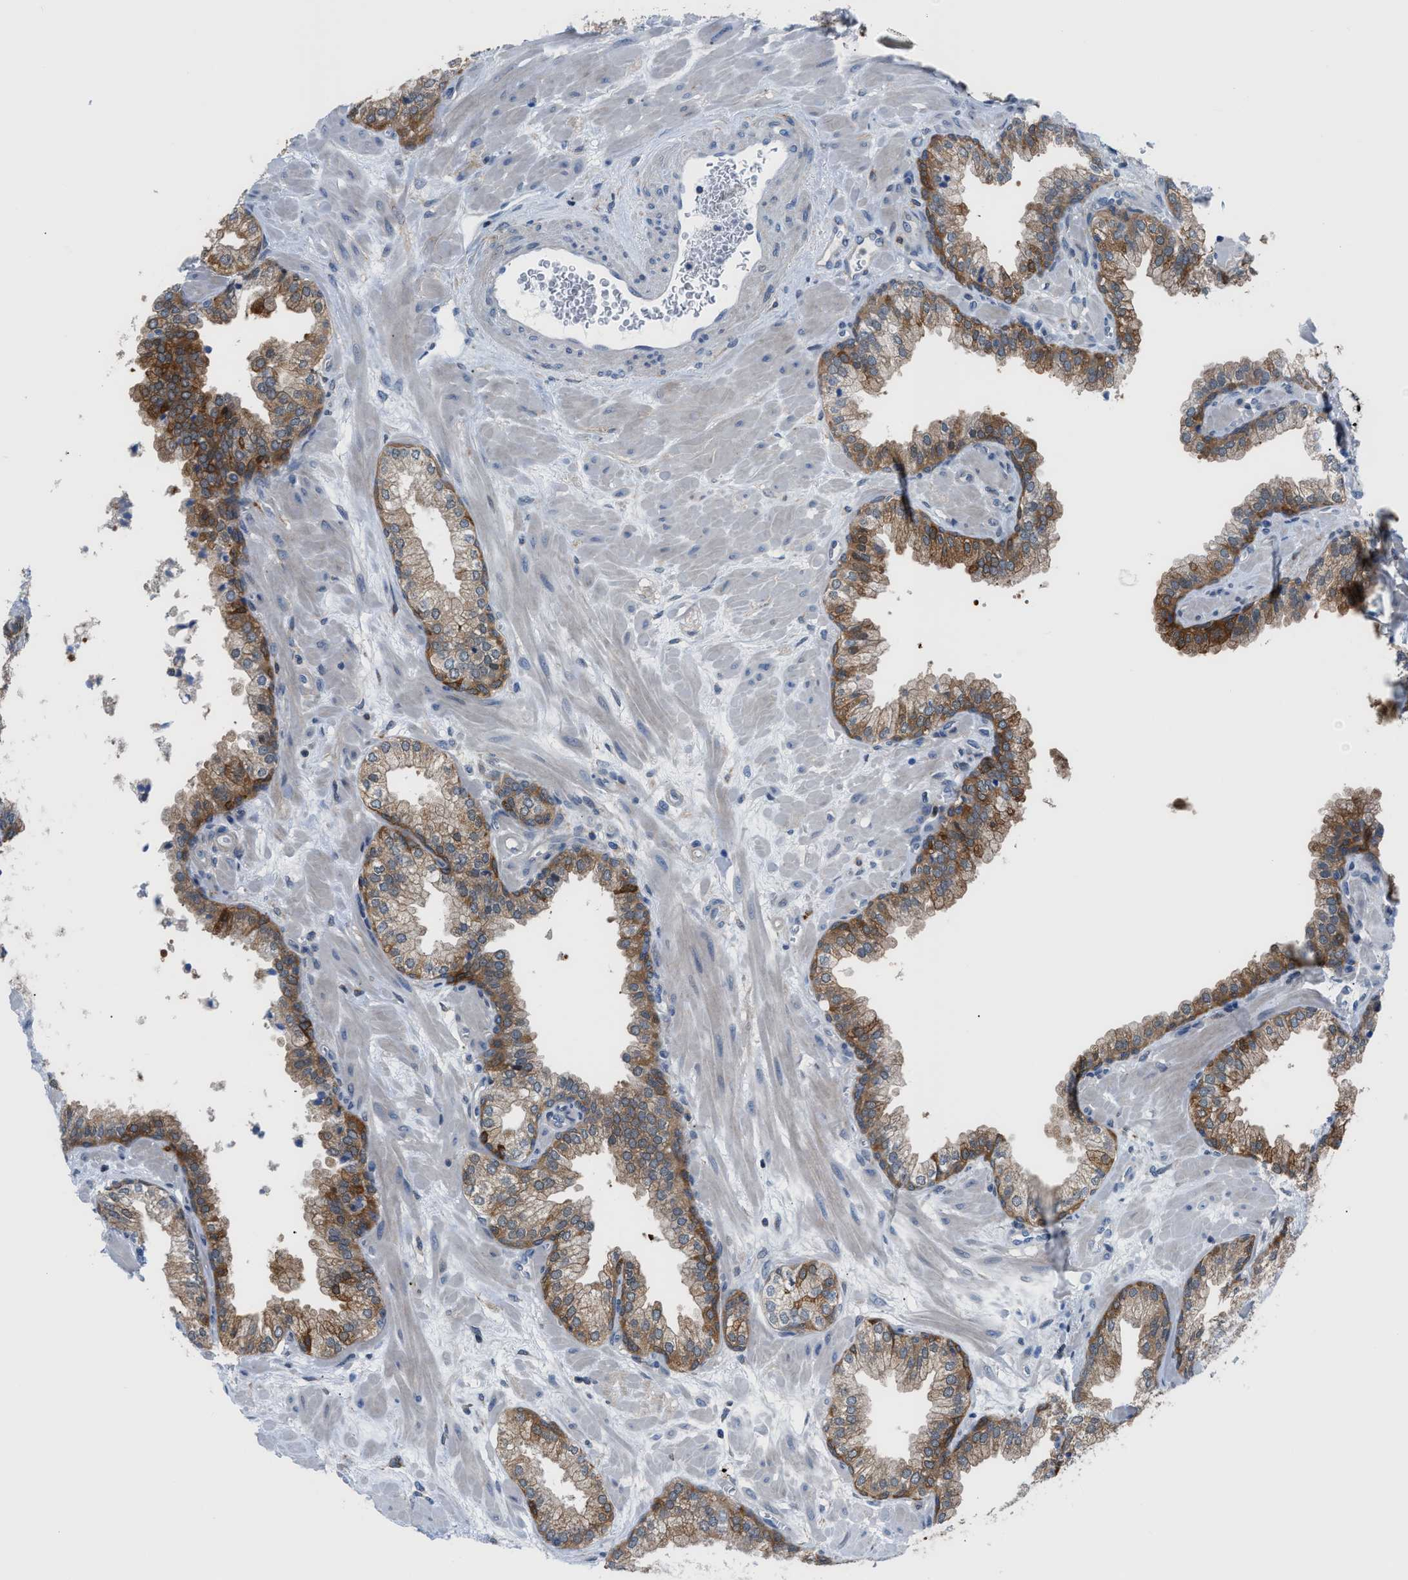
{"staining": {"intensity": "strong", "quantity": ">75%", "location": "cytoplasmic/membranous"}, "tissue": "prostate", "cell_type": "Glandular cells", "image_type": "normal", "snomed": [{"axis": "morphology", "description": "Normal tissue, NOS"}, {"axis": "morphology", "description": "Urothelial carcinoma, Low grade"}, {"axis": "topography", "description": "Urinary bladder"}, {"axis": "topography", "description": "Prostate"}], "caption": "High-power microscopy captured an immunohistochemistry micrograph of unremarkable prostate, revealing strong cytoplasmic/membranous positivity in about >75% of glandular cells.", "gene": "TMEM45B", "patient": {"sex": "male", "age": 60}}